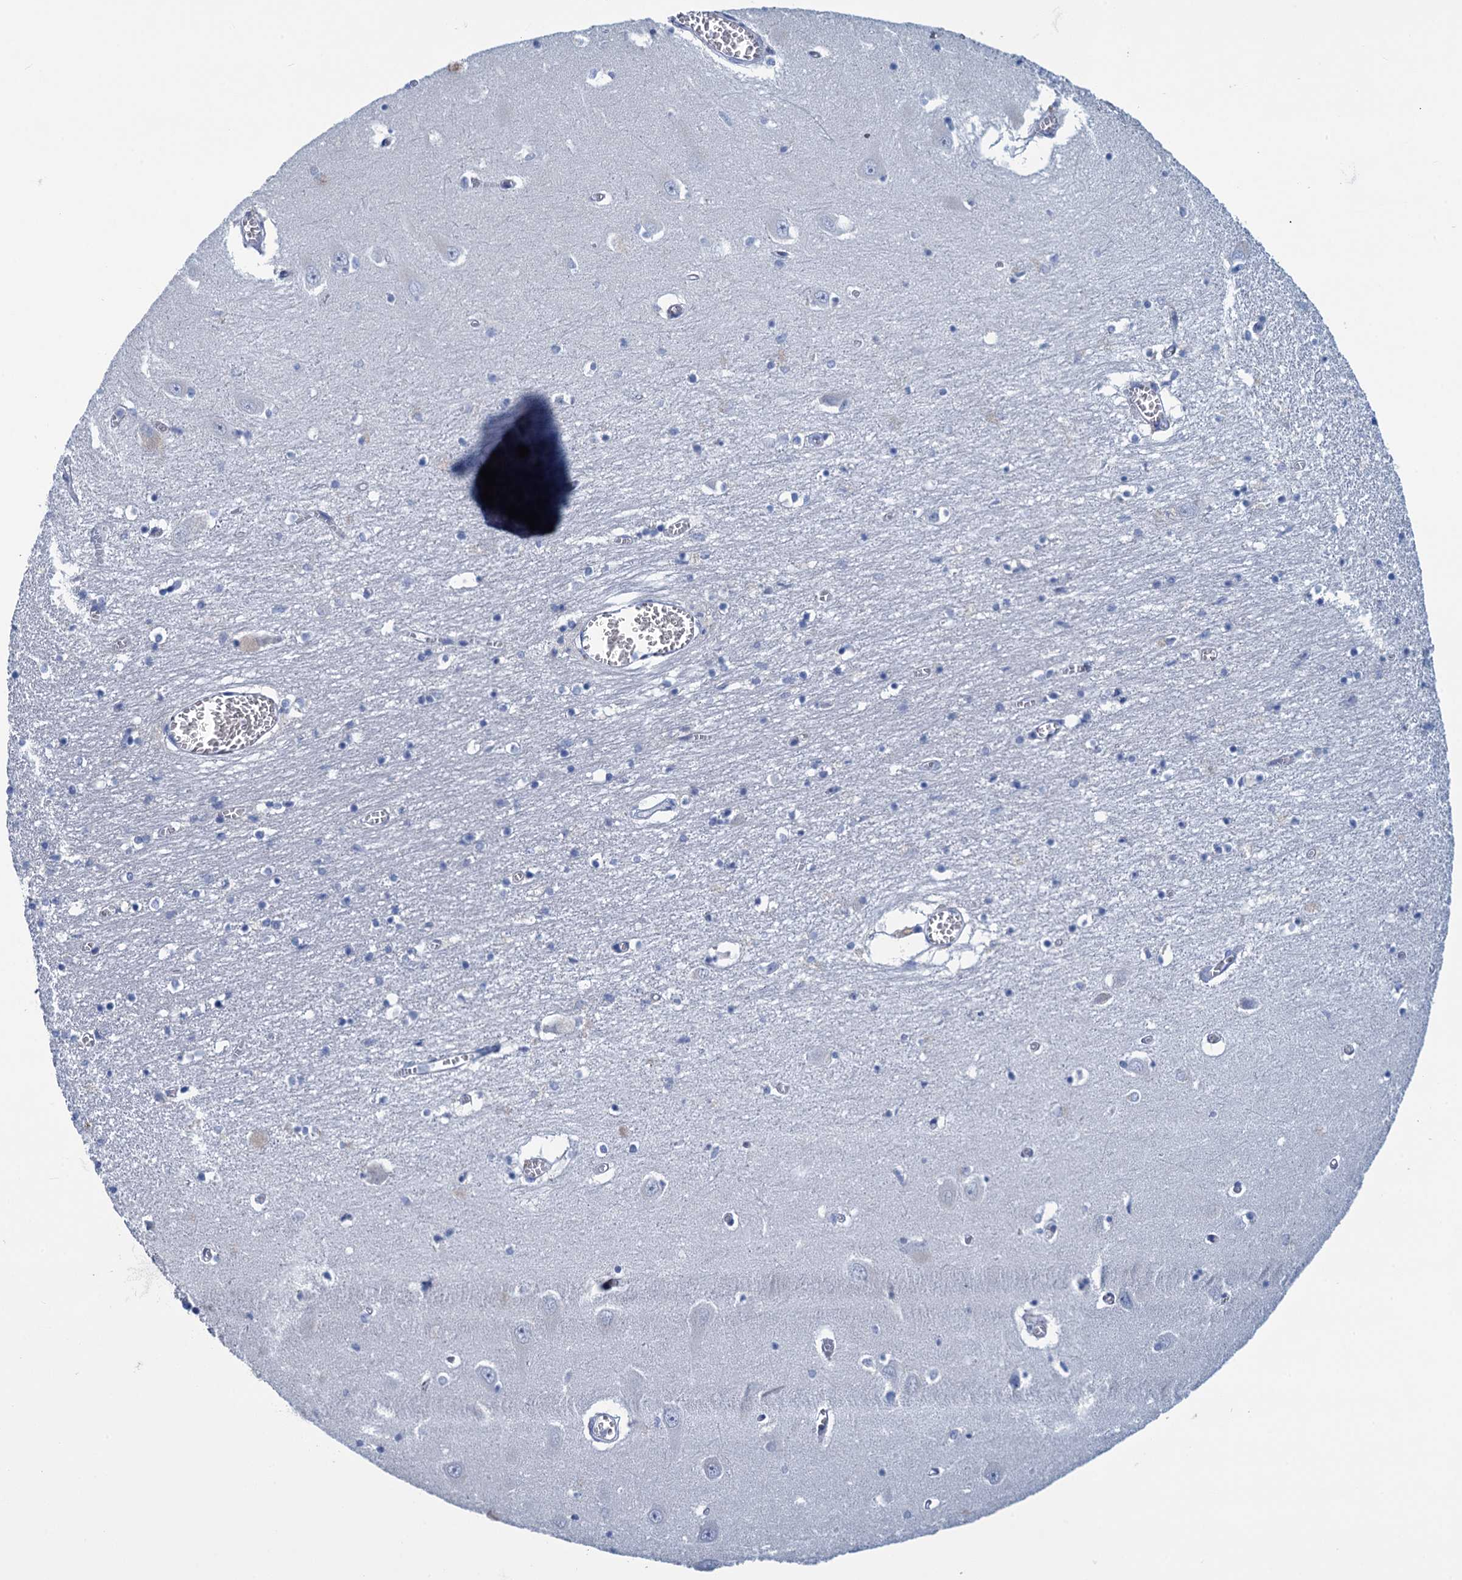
{"staining": {"intensity": "negative", "quantity": "none", "location": "none"}, "tissue": "hippocampus", "cell_type": "Glial cells", "image_type": "normal", "snomed": [{"axis": "morphology", "description": "Normal tissue, NOS"}, {"axis": "topography", "description": "Hippocampus"}], "caption": "An image of hippocampus stained for a protein reveals no brown staining in glial cells.", "gene": "SCEL", "patient": {"sex": "male", "age": 70}}